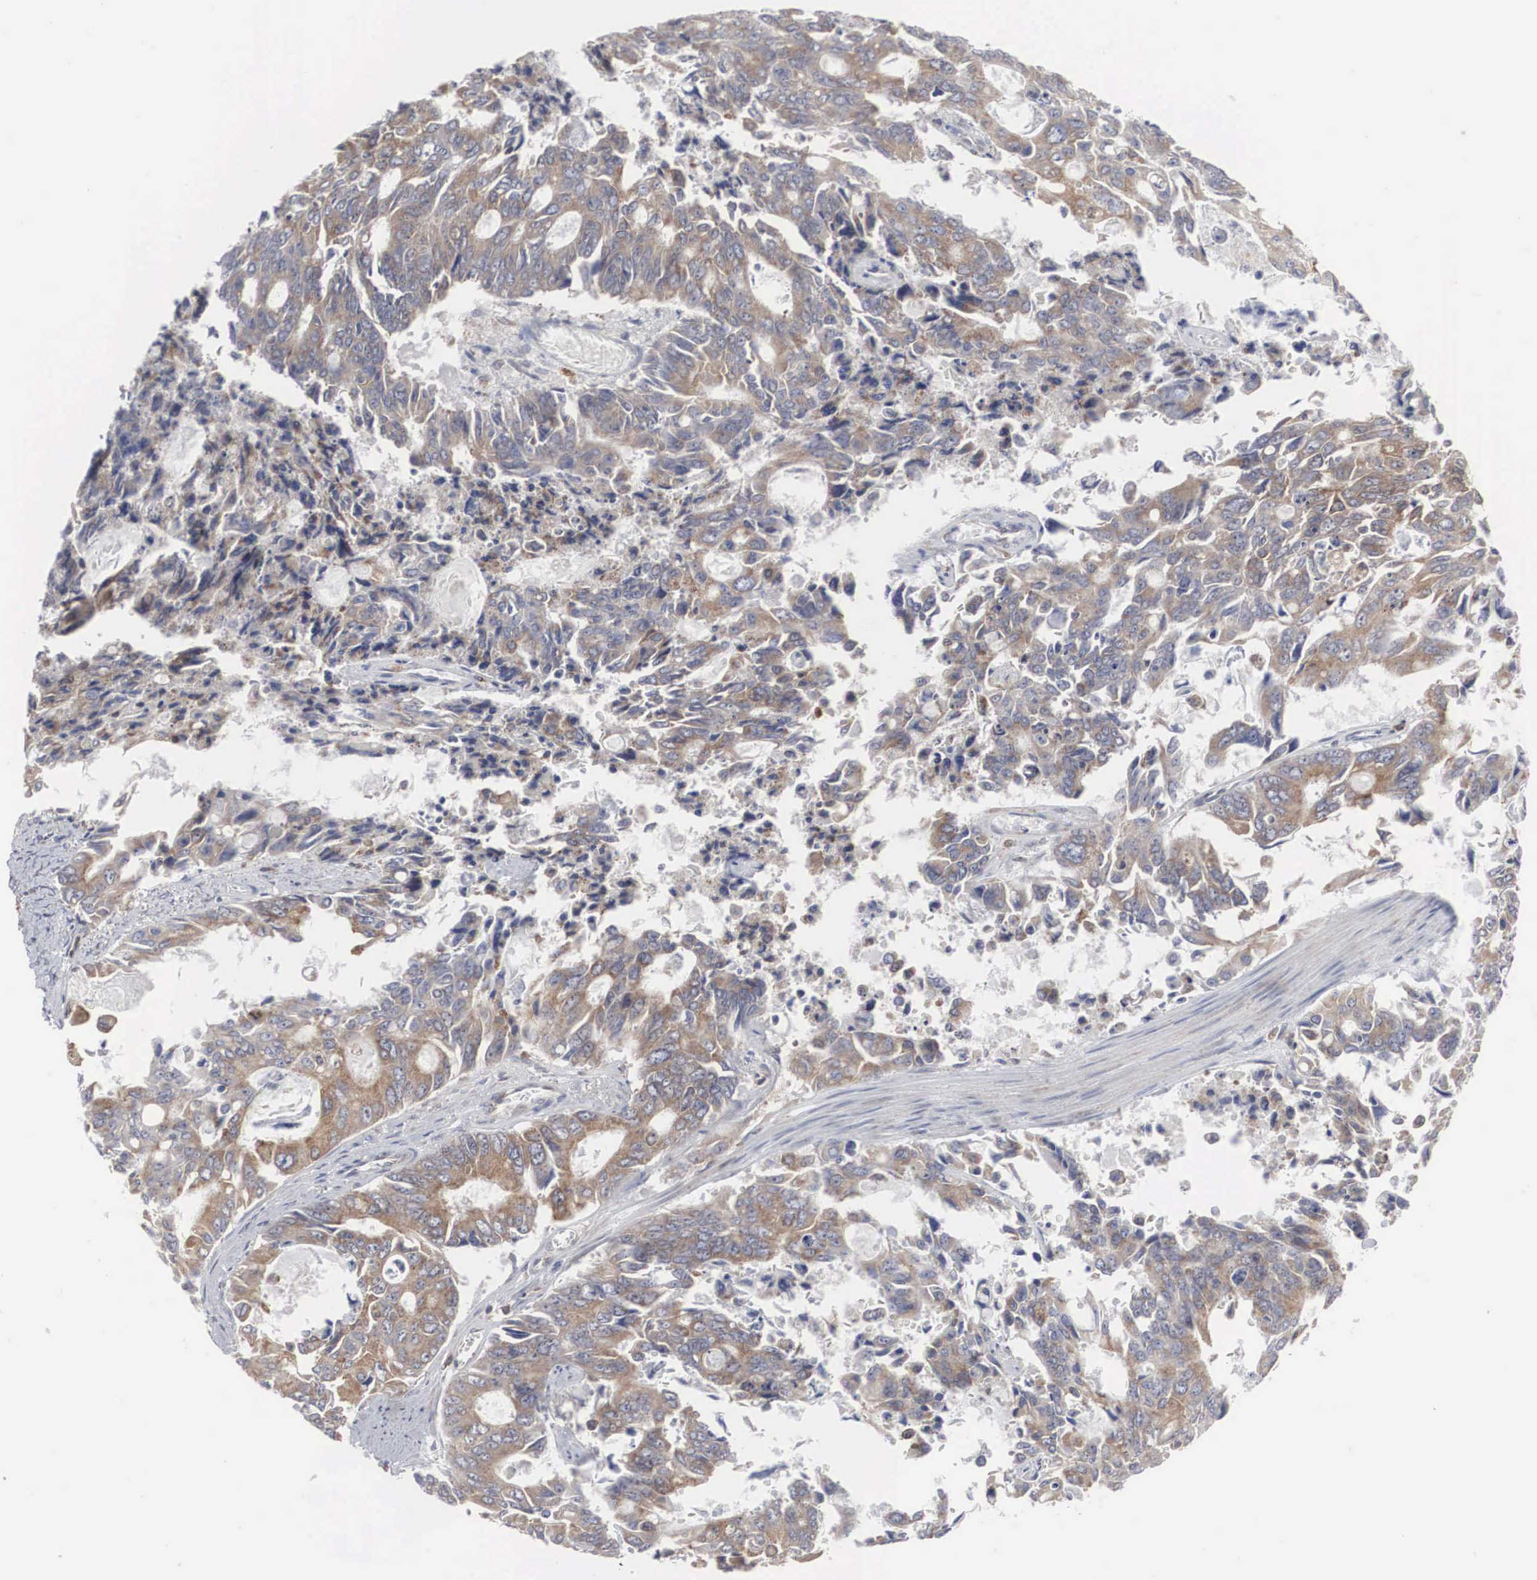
{"staining": {"intensity": "moderate", "quantity": ">75%", "location": "cytoplasmic/membranous"}, "tissue": "colorectal cancer", "cell_type": "Tumor cells", "image_type": "cancer", "snomed": [{"axis": "morphology", "description": "Adenocarcinoma, NOS"}, {"axis": "topography", "description": "Rectum"}], "caption": "Immunohistochemical staining of colorectal adenocarcinoma displays medium levels of moderate cytoplasmic/membranous protein staining in approximately >75% of tumor cells.", "gene": "MIA2", "patient": {"sex": "male", "age": 76}}